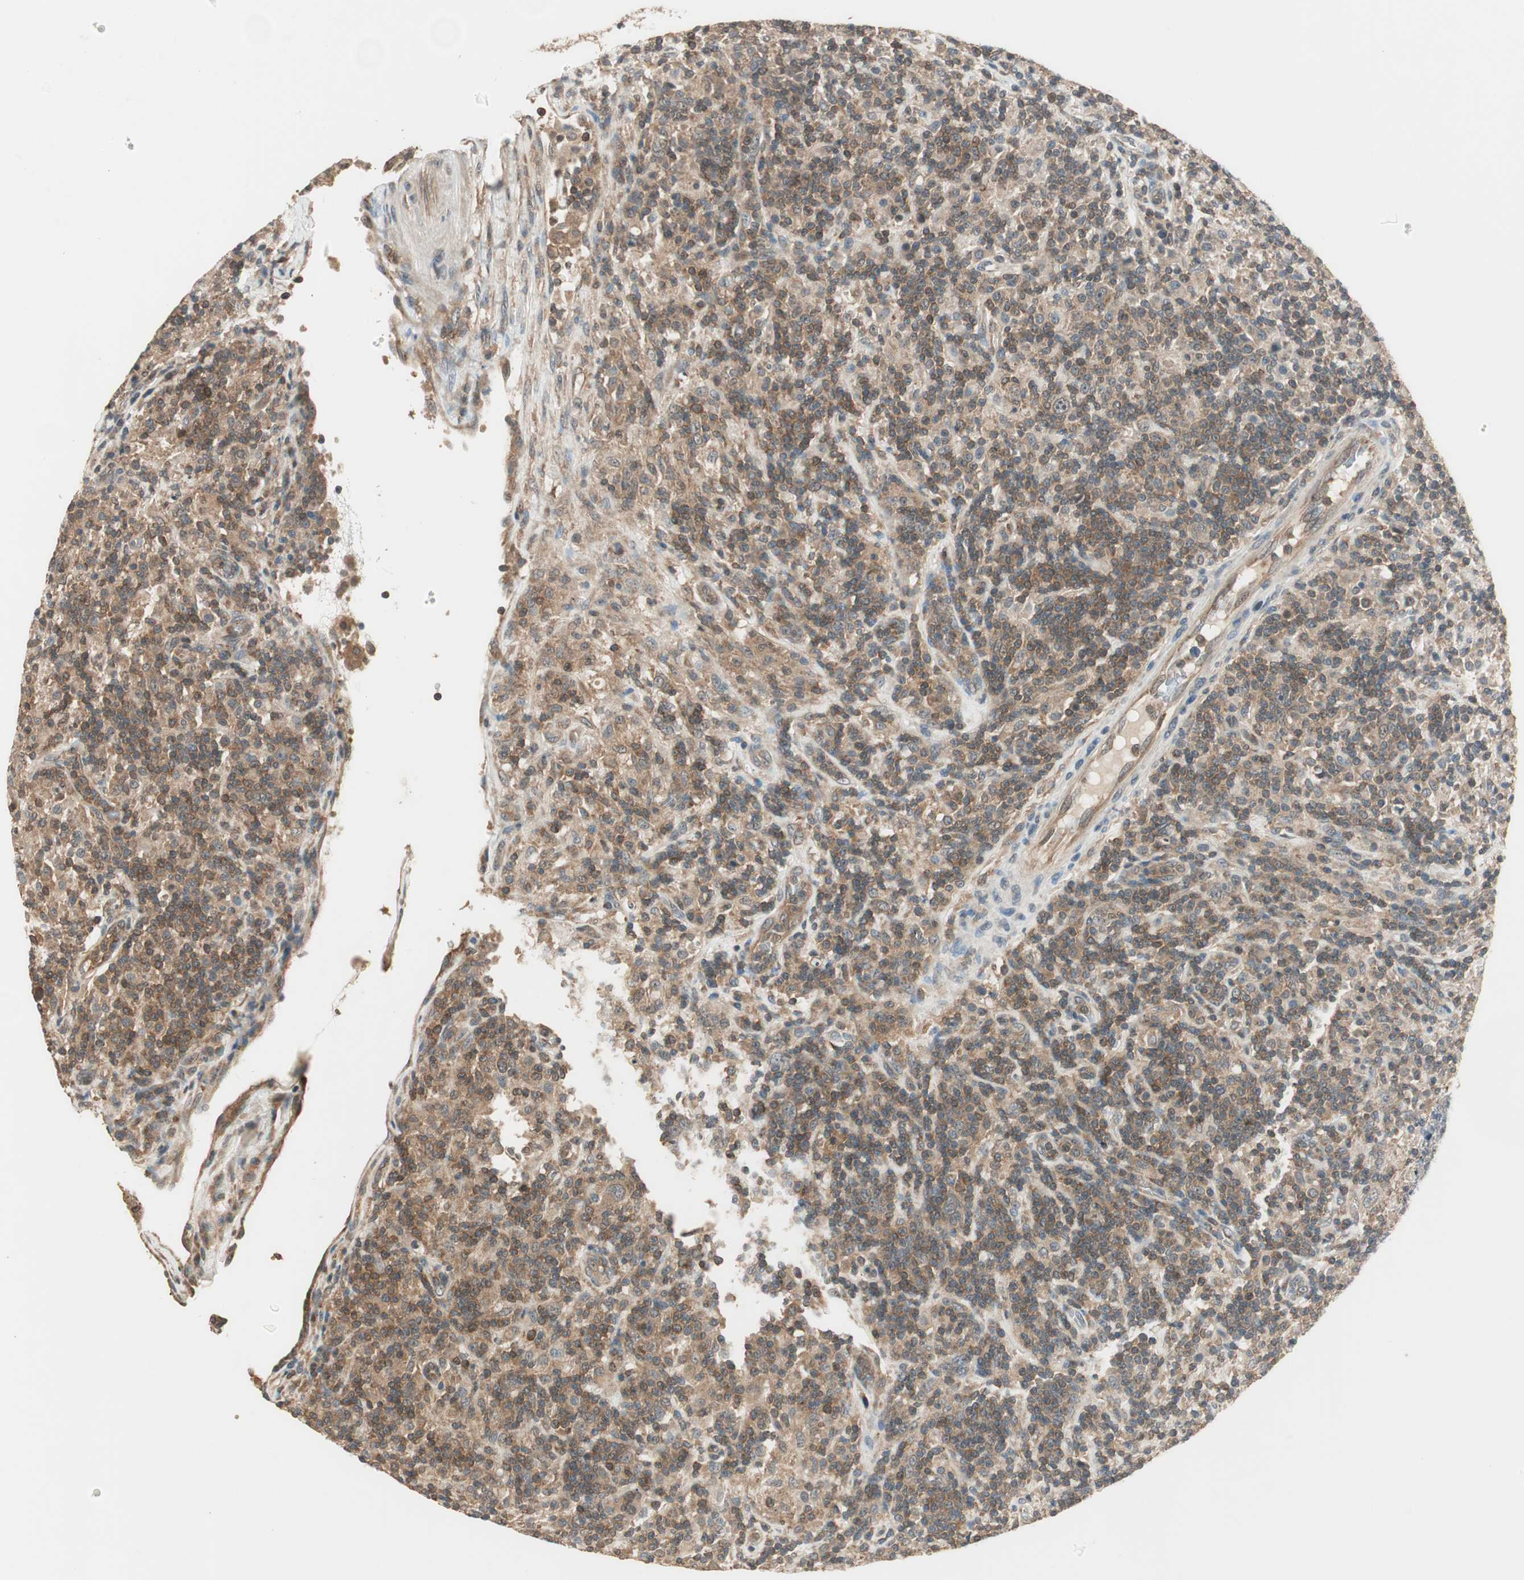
{"staining": {"intensity": "moderate", "quantity": ">75%", "location": "cytoplasmic/membranous"}, "tissue": "lymphoma", "cell_type": "Tumor cells", "image_type": "cancer", "snomed": [{"axis": "morphology", "description": "Hodgkin's disease, NOS"}, {"axis": "topography", "description": "Lymph node"}], "caption": "Immunohistochemistry (IHC) of lymphoma displays medium levels of moderate cytoplasmic/membranous expression in about >75% of tumor cells.", "gene": "TRIM21", "patient": {"sex": "male", "age": 70}}